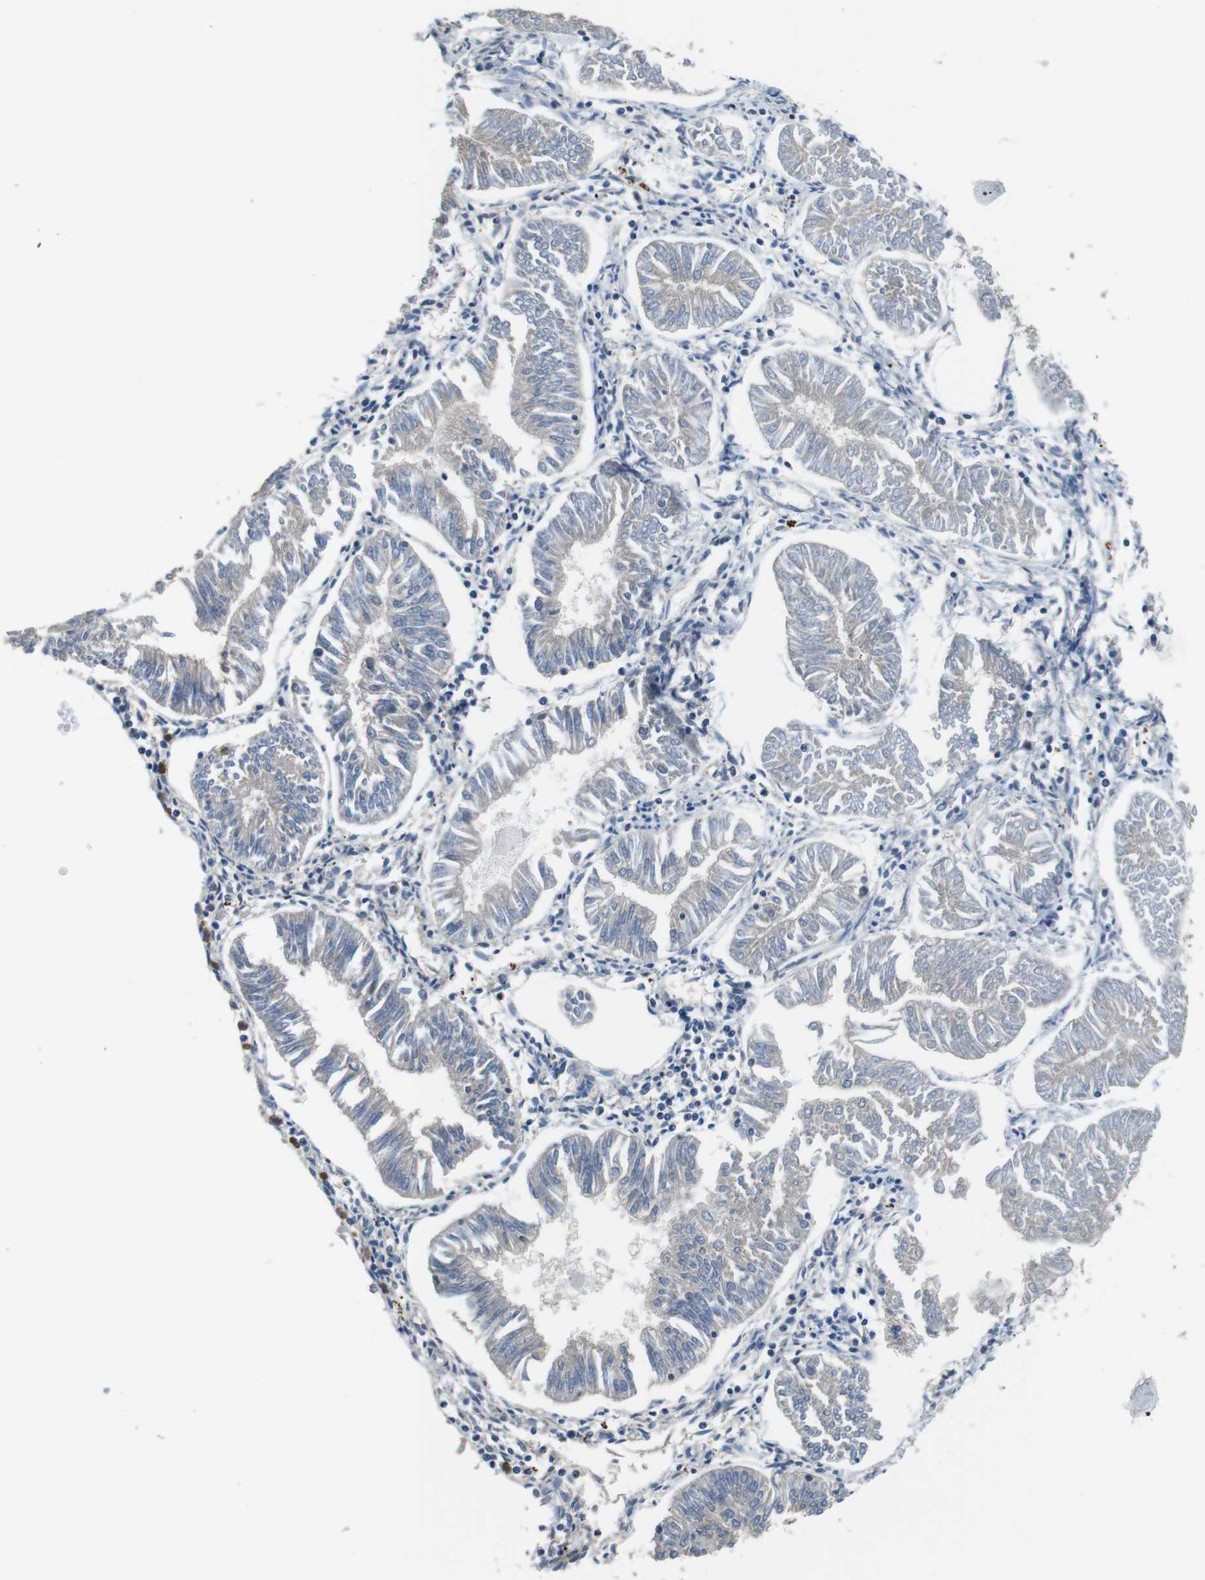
{"staining": {"intensity": "weak", "quantity": "<25%", "location": "cytoplasmic/membranous"}, "tissue": "endometrial cancer", "cell_type": "Tumor cells", "image_type": "cancer", "snomed": [{"axis": "morphology", "description": "Adenocarcinoma, NOS"}, {"axis": "topography", "description": "Endometrium"}], "caption": "High magnification brightfield microscopy of endometrial cancer stained with DAB (brown) and counterstained with hematoxylin (blue): tumor cells show no significant expression.", "gene": "DENND4C", "patient": {"sex": "female", "age": 53}}